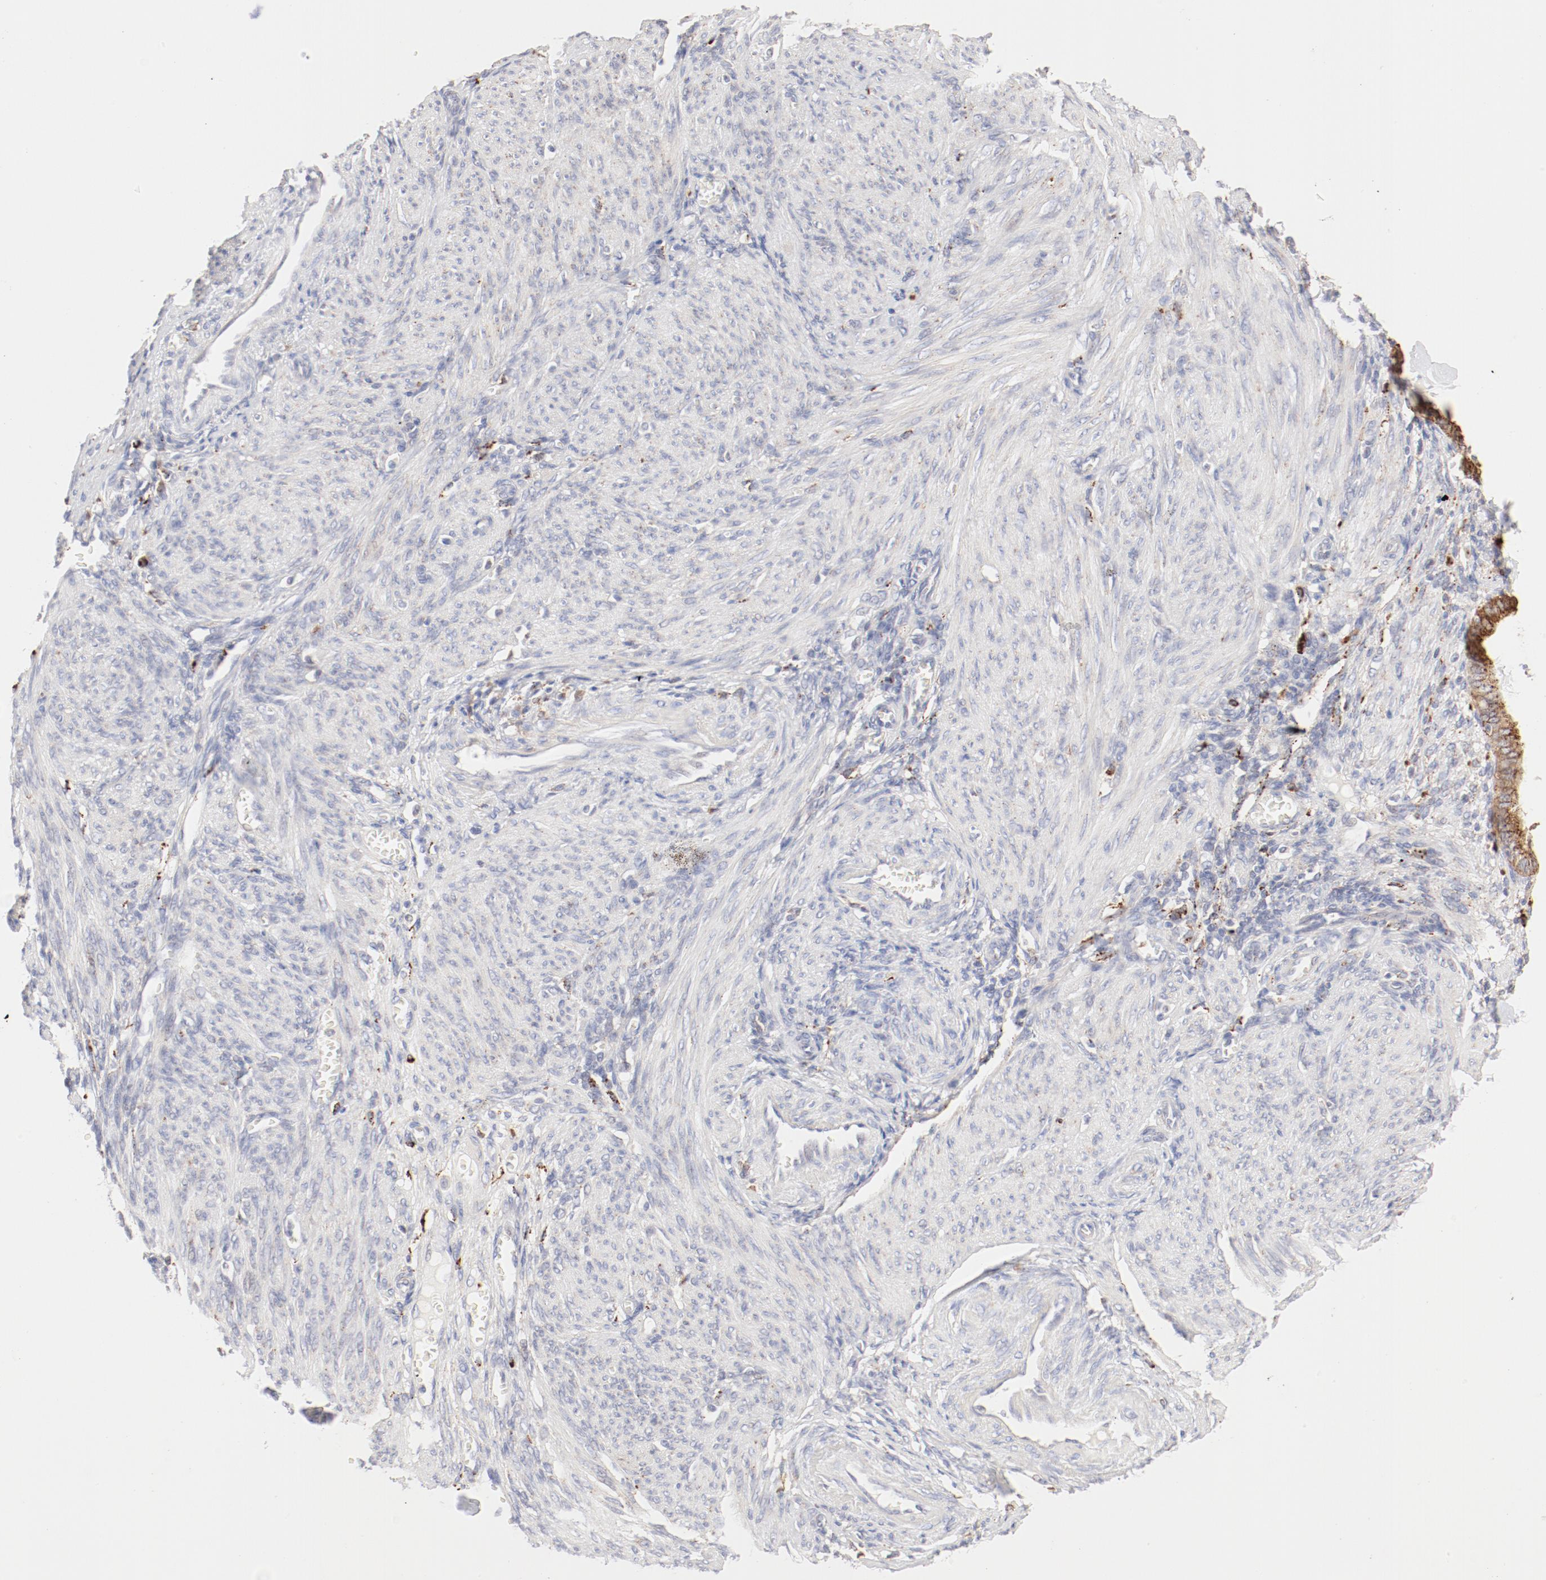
{"staining": {"intensity": "weak", "quantity": "25%-75%", "location": "cytoplasmic/membranous"}, "tissue": "endometrium", "cell_type": "Cells in endometrial stroma", "image_type": "normal", "snomed": [{"axis": "morphology", "description": "Normal tissue, NOS"}, {"axis": "topography", "description": "Endometrium"}], "caption": "Immunohistochemistry (IHC) of unremarkable endometrium demonstrates low levels of weak cytoplasmic/membranous staining in approximately 25%-75% of cells in endometrial stroma. (IHC, brightfield microscopy, high magnification).", "gene": "CTSH", "patient": {"sex": "female", "age": 72}}